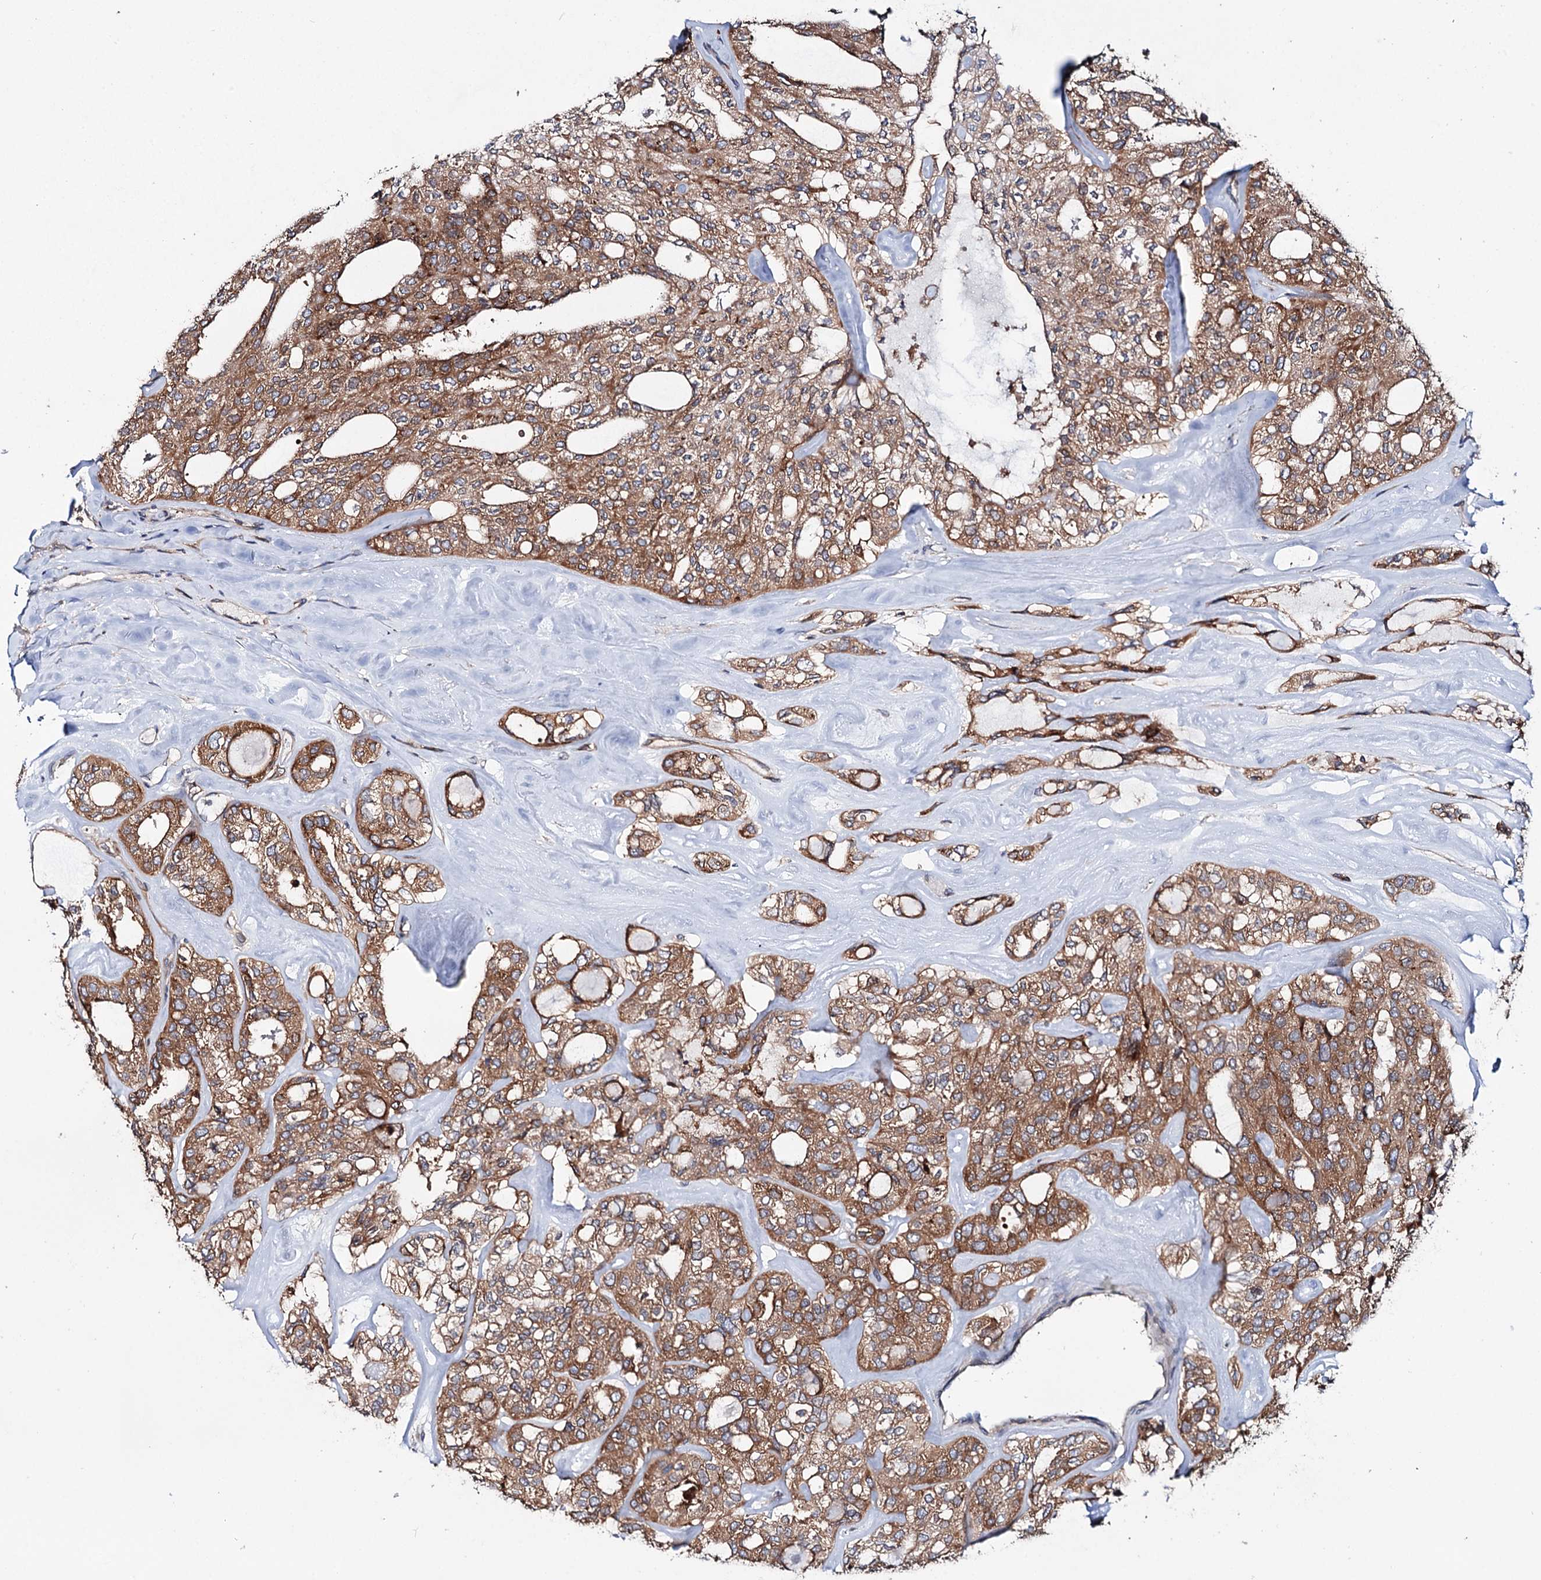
{"staining": {"intensity": "moderate", "quantity": ">75%", "location": "cytoplasmic/membranous"}, "tissue": "thyroid cancer", "cell_type": "Tumor cells", "image_type": "cancer", "snomed": [{"axis": "morphology", "description": "Follicular adenoma carcinoma, NOS"}, {"axis": "topography", "description": "Thyroid gland"}], "caption": "Thyroid cancer (follicular adenoma carcinoma) stained for a protein exhibits moderate cytoplasmic/membranous positivity in tumor cells.", "gene": "PTDSS2", "patient": {"sex": "male", "age": 75}}